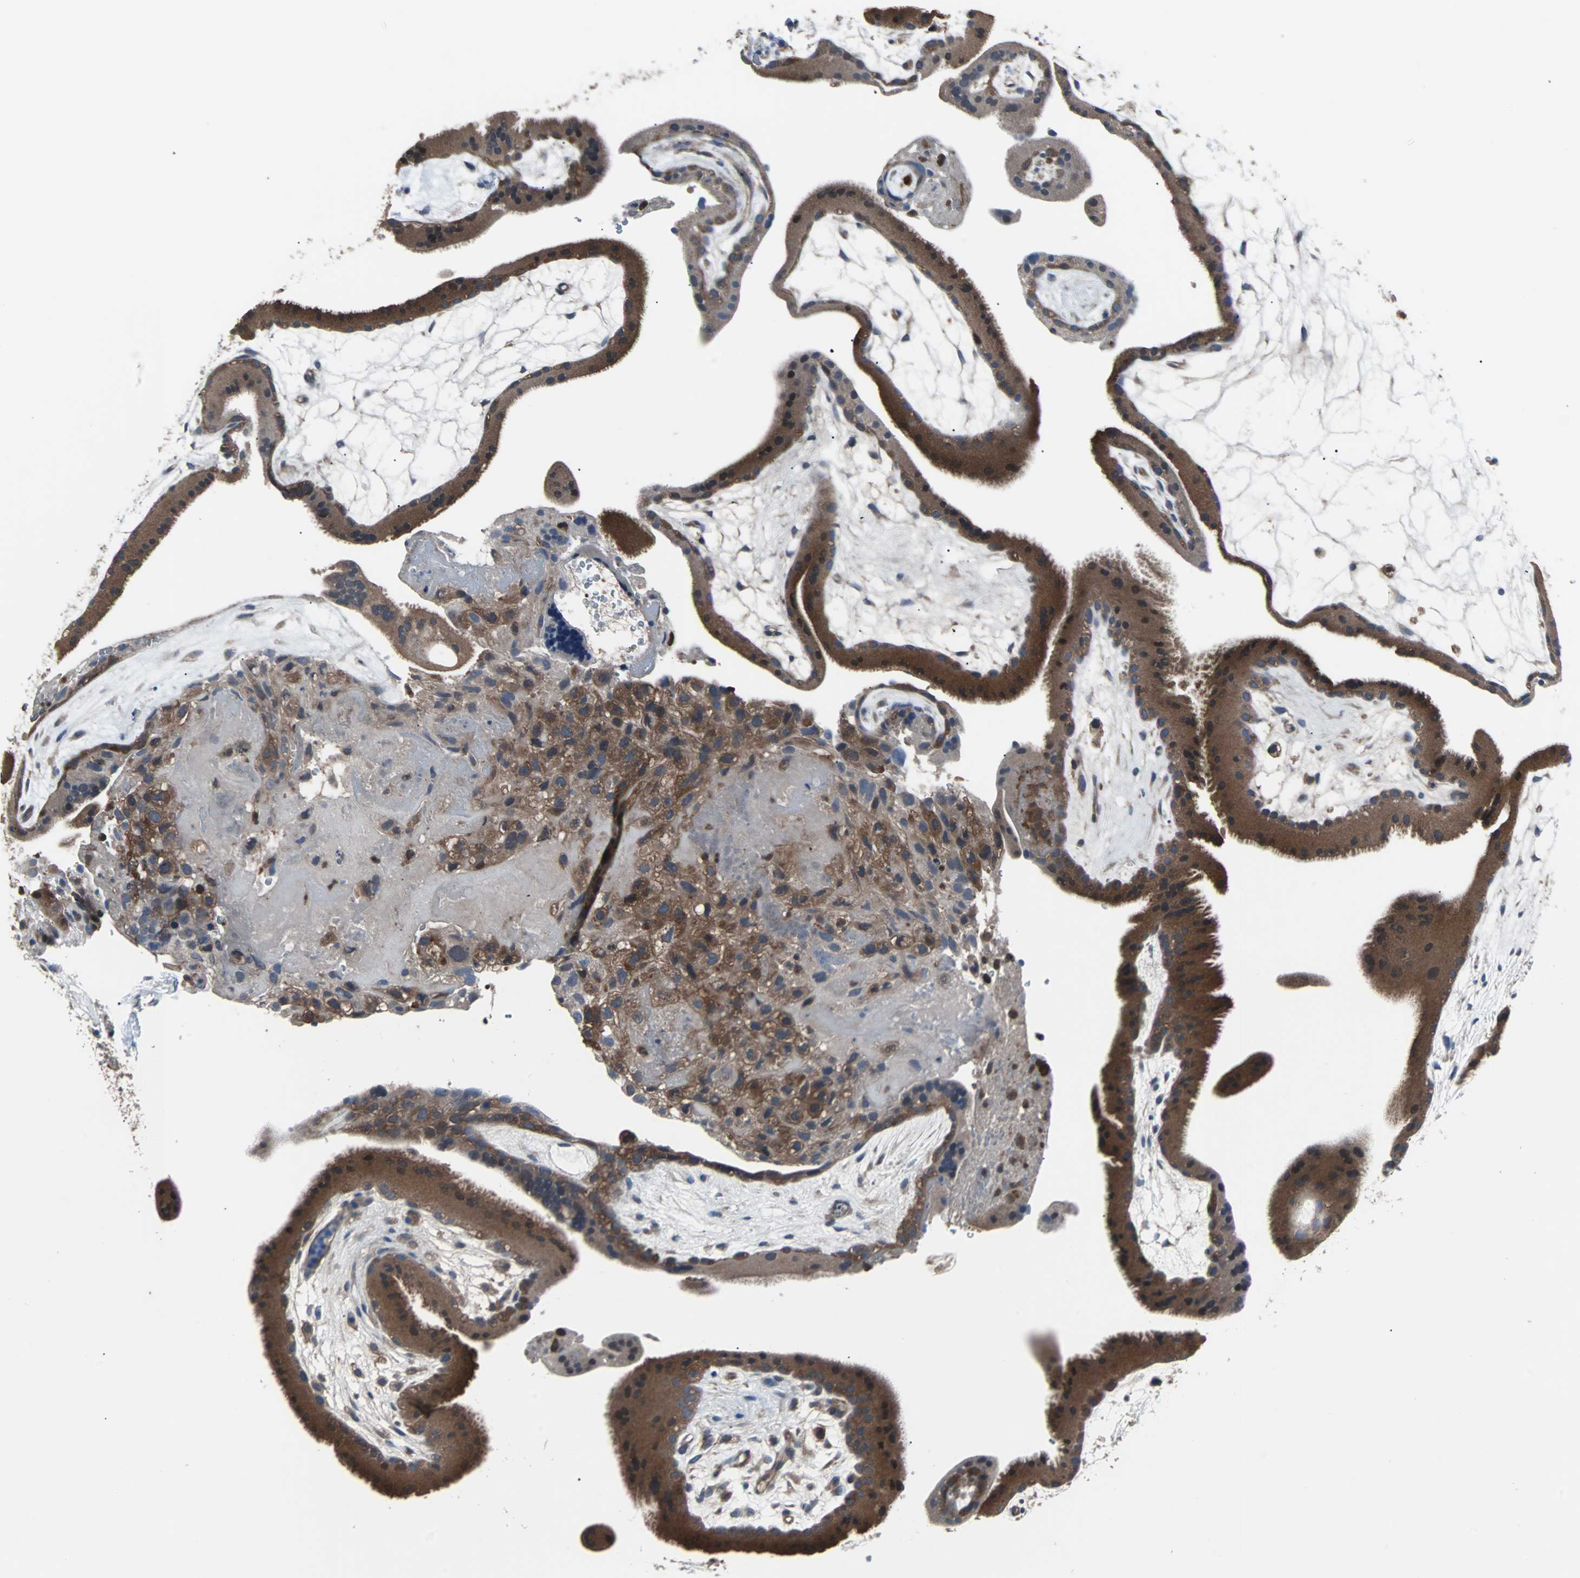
{"staining": {"intensity": "moderate", "quantity": ">75%", "location": "cytoplasmic/membranous"}, "tissue": "placenta", "cell_type": "Trophoblastic cells", "image_type": "normal", "snomed": [{"axis": "morphology", "description": "Normal tissue, NOS"}, {"axis": "topography", "description": "Placenta"}], "caption": "Immunohistochemistry (IHC) image of benign human placenta stained for a protein (brown), which exhibits medium levels of moderate cytoplasmic/membranous staining in approximately >75% of trophoblastic cells.", "gene": "PAK1", "patient": {"sex": "female", "age": 19}}